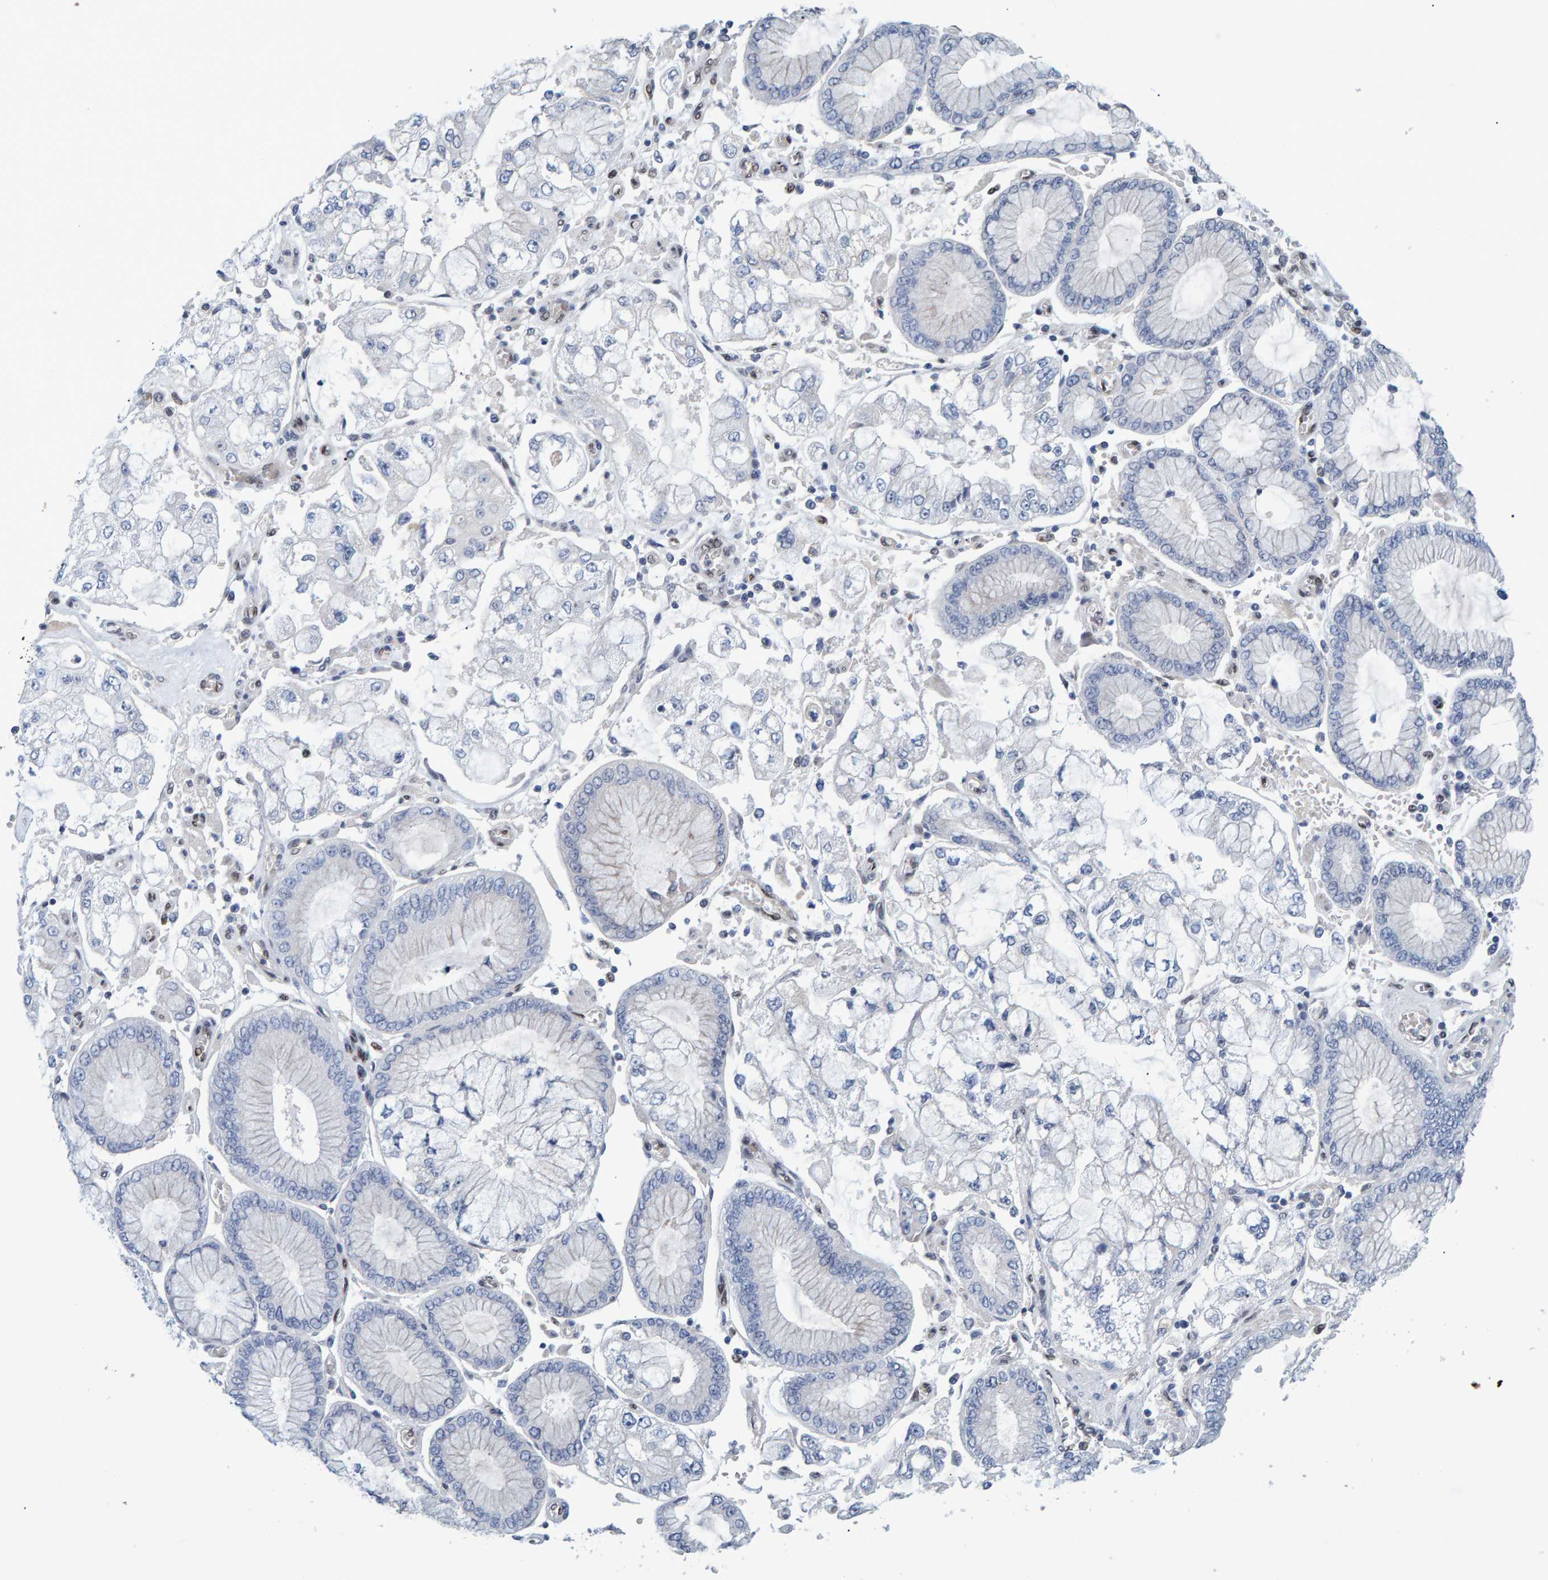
{"staining": {"intensity": "negative", "quantity": "none", "location": "none"}, "tissue": "stomach cancer", "cell_type": "Tumor cells", "image_type": "cancer", "snomed": [{"axis": "morphology", "description": "Adenocarcinoma, NOS"}, {"axis": "topography", "description": "Stomach"}], "caption": "High magnification brightfield microscopy of stomach cancer stained with DAB (3,3'-diaminobenzidine) (brown) and counterstained with hematoxylin (blue): tumor cells show no significant expression. (DAB (3,3'-diaminobenzidine) IHC with hematoxylin counter stain).", "gene": "QKI", "patient": {"sex": "male", "age": 76}}